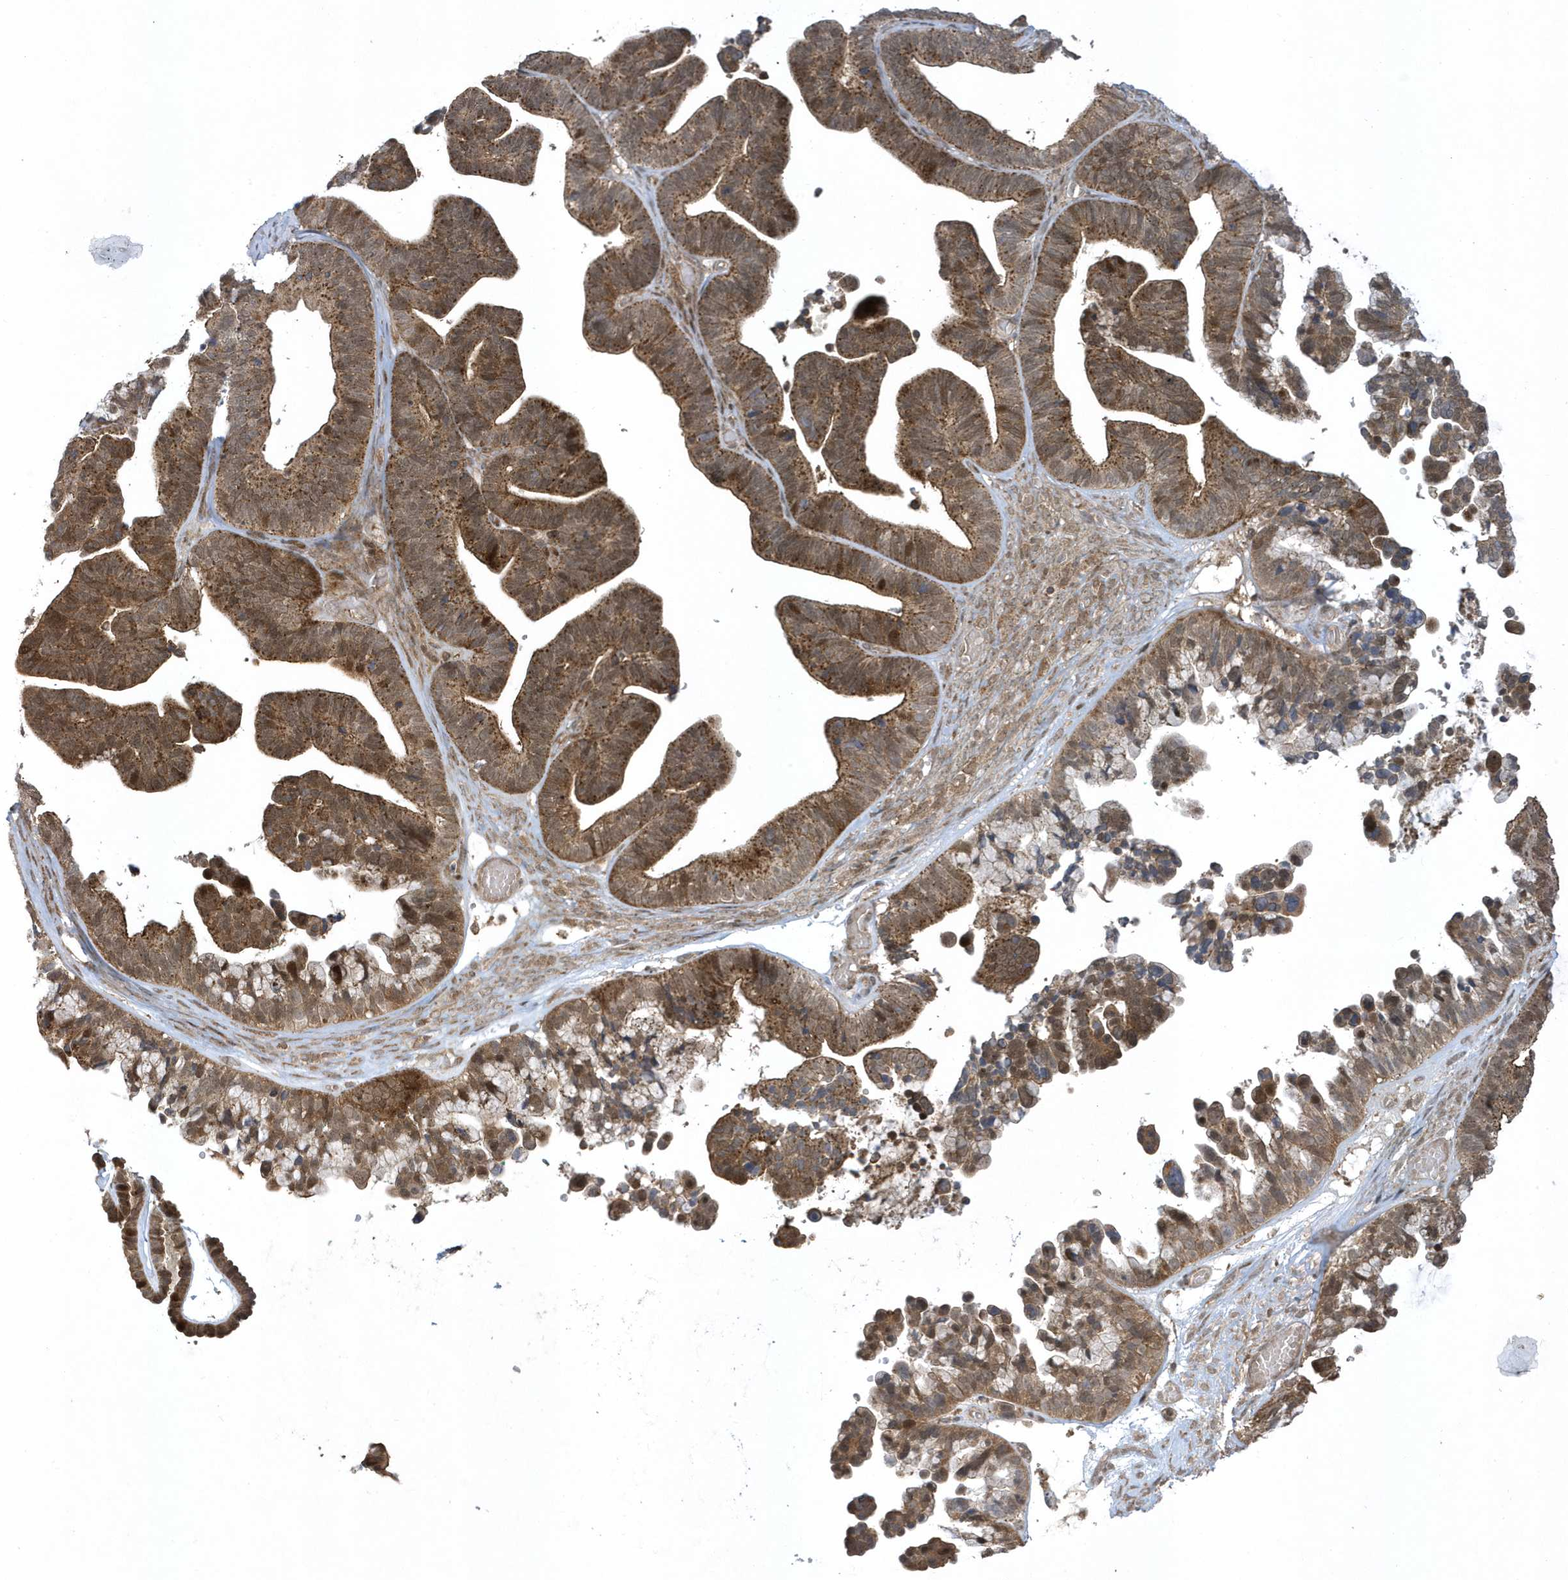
{"staining": {"intensity": "moderate", "quantity": ">75%", "location": "cytoplasmic/membranous"}, "tissue": "ovarian cancer", "cell_type": "Tumor cells", "image_type": "cancer", "snomed": [{"axis": "morphology", "description": "Cystadenocarcinoma, serous, NOS"}, {"axis": "topography", "description": "Ovary"}], "caption": "High-magnification brightfield microscopy of ovarian cancer (serous cystadenocarcinoma) stained with DAB (3,3'-diaminobenzidine) (brown) and counterstained with hematoxylin (blue). tumor cells exhibit moderate cytoplasmic/membranous expression is identified in approximately>75% of cells.", "gene": "STAMBP", "patient": {"sex": "female", "age": 56}}